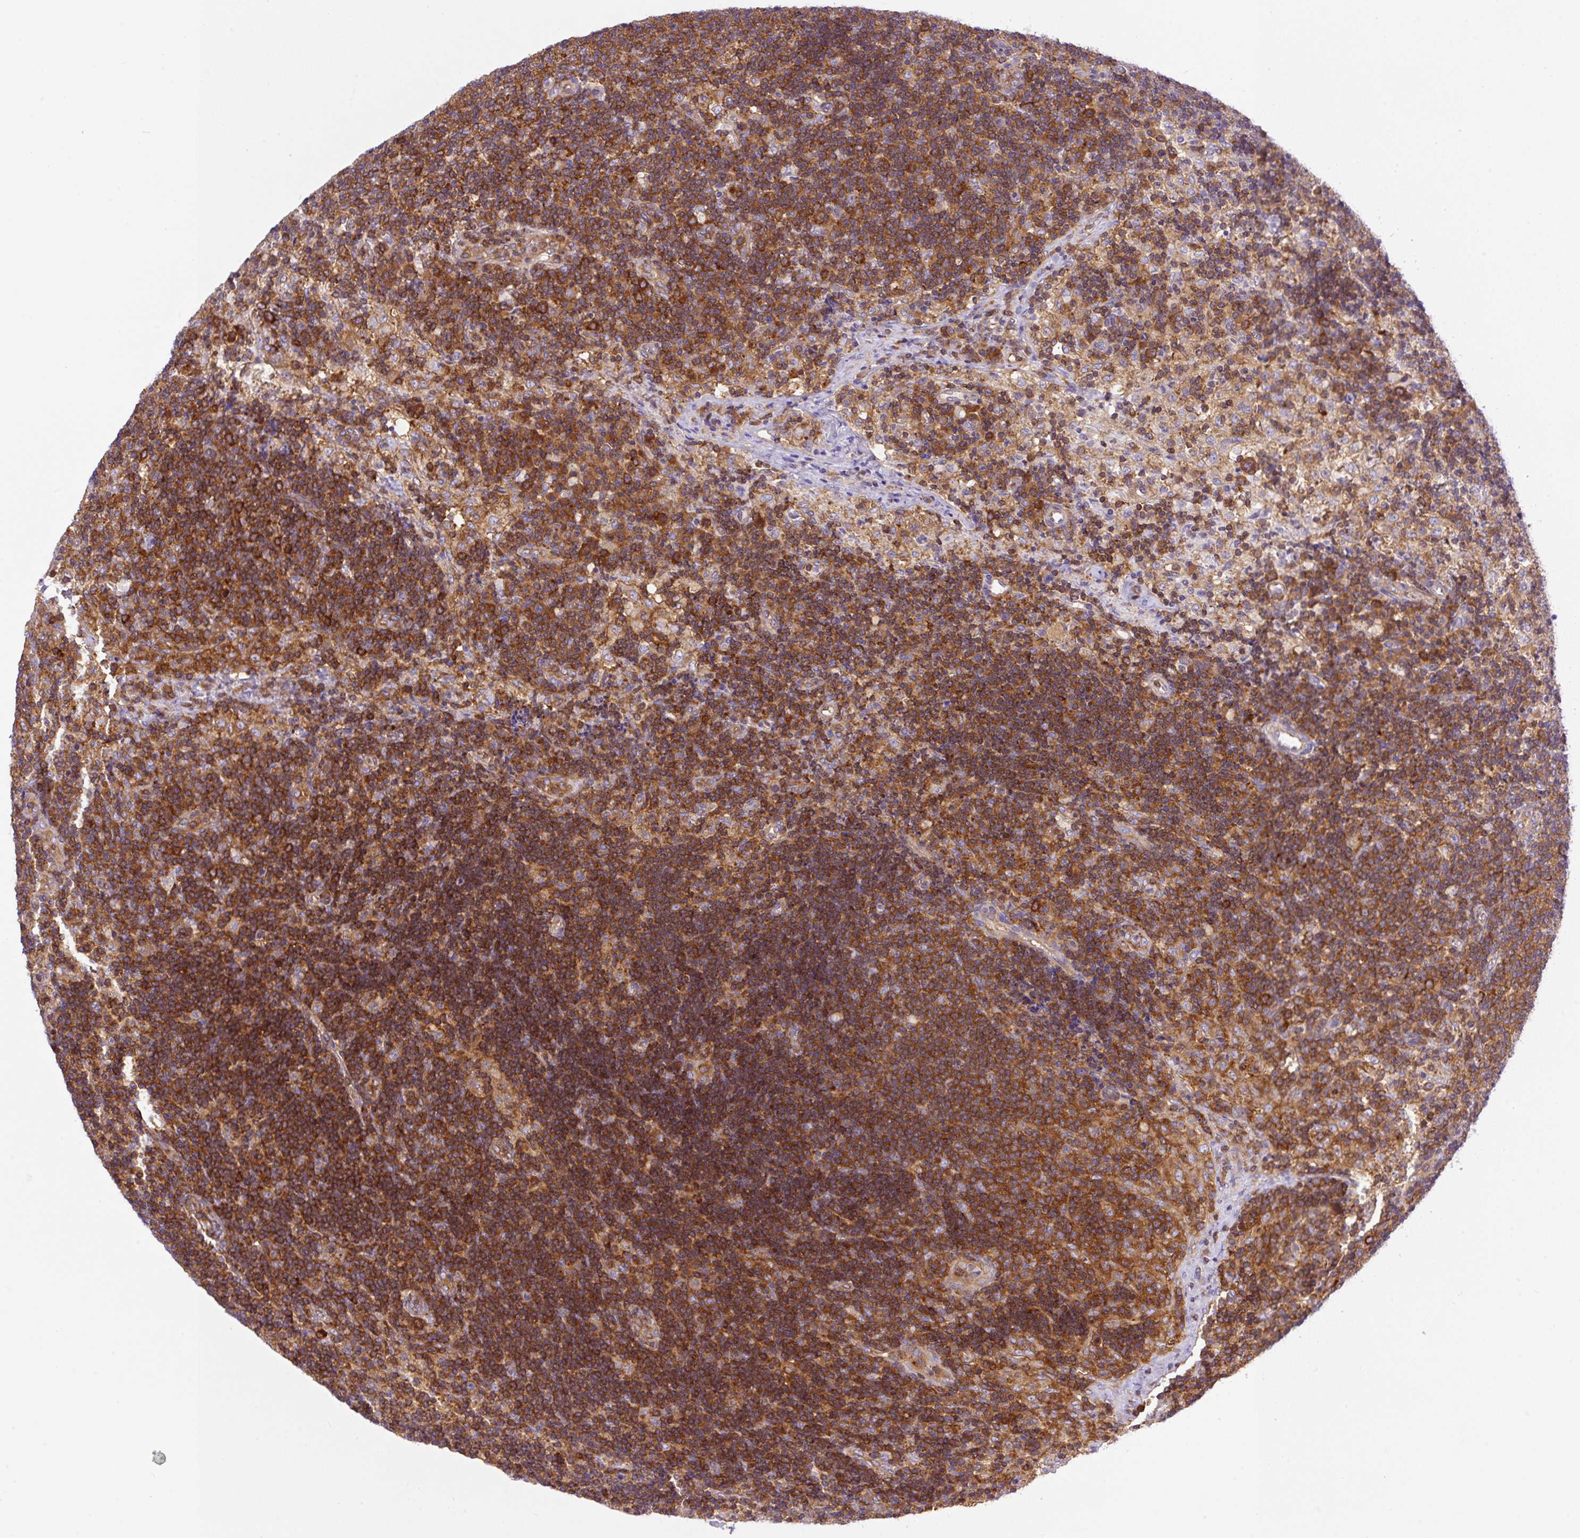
{"staining": {"intensity": "moderate", "quantity": ">75%", "location": "cytoplasmic/membranous"}, "tissue": "lymph node", "cell_type": "Germinal center cells", "image_type": "normal", "snomed": [{"axis": "morphology", "description": "Normal tissue, NOS"}, {"axis": "topography", "description": "Lymph node"}], "caption": "A histopathology image showing moderate cytoplasmic/membranous expression in approximately >75% of germinal center cells in benign lymph node, as visualized by brown immunohistochemical staining.", "gene": "DNM2", "patient": {"sex": "female", "age": 70}}